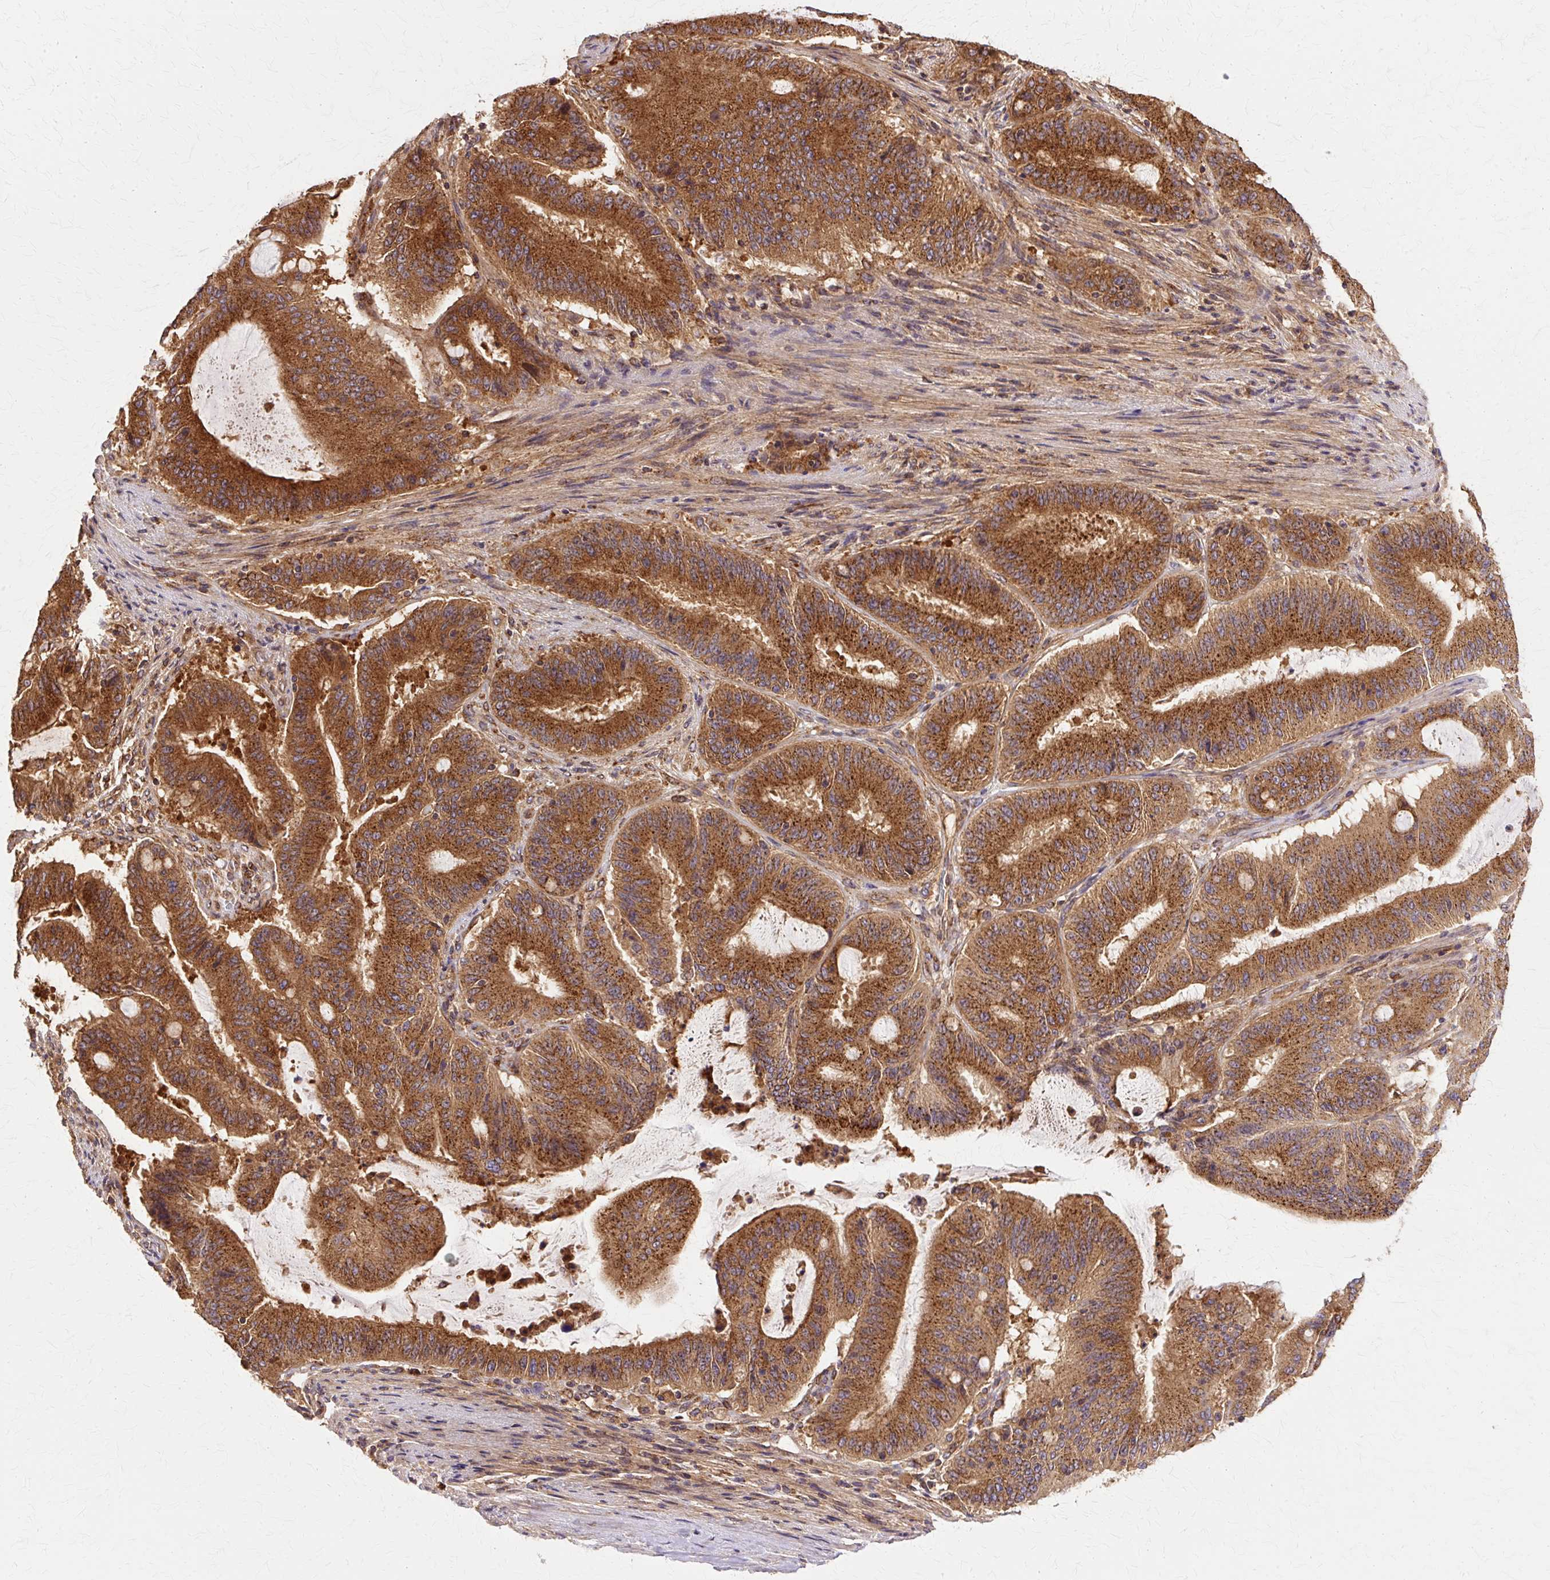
{"staining": {"intensity": "strong", "quantity": ">75%", "location": "cytoplasmic/membranous"}, "tissue": "liver cancer", "cell_type": "Tumor cells", "image_type": "cancer", "snomed": [{"axis": "morphology", "description": "Normal tissue, NOS"}, {"axis": "morphology", "description": "Cholangiocarcinoma"}, {"axis": "topography", "description": "Liver"}, {"axis": "topography", "description": "Peripheral nerve tissue"}], "caption": "A micrograph showing strong cytoplasmic/membranous expression in approximately >75% of tumor cells in liver cancer (cholangiocarcinoma), as visualized by brown immunohistochemical staining.", "gene": "COPB1", "patient": {"sex": "female", "age": 73}}